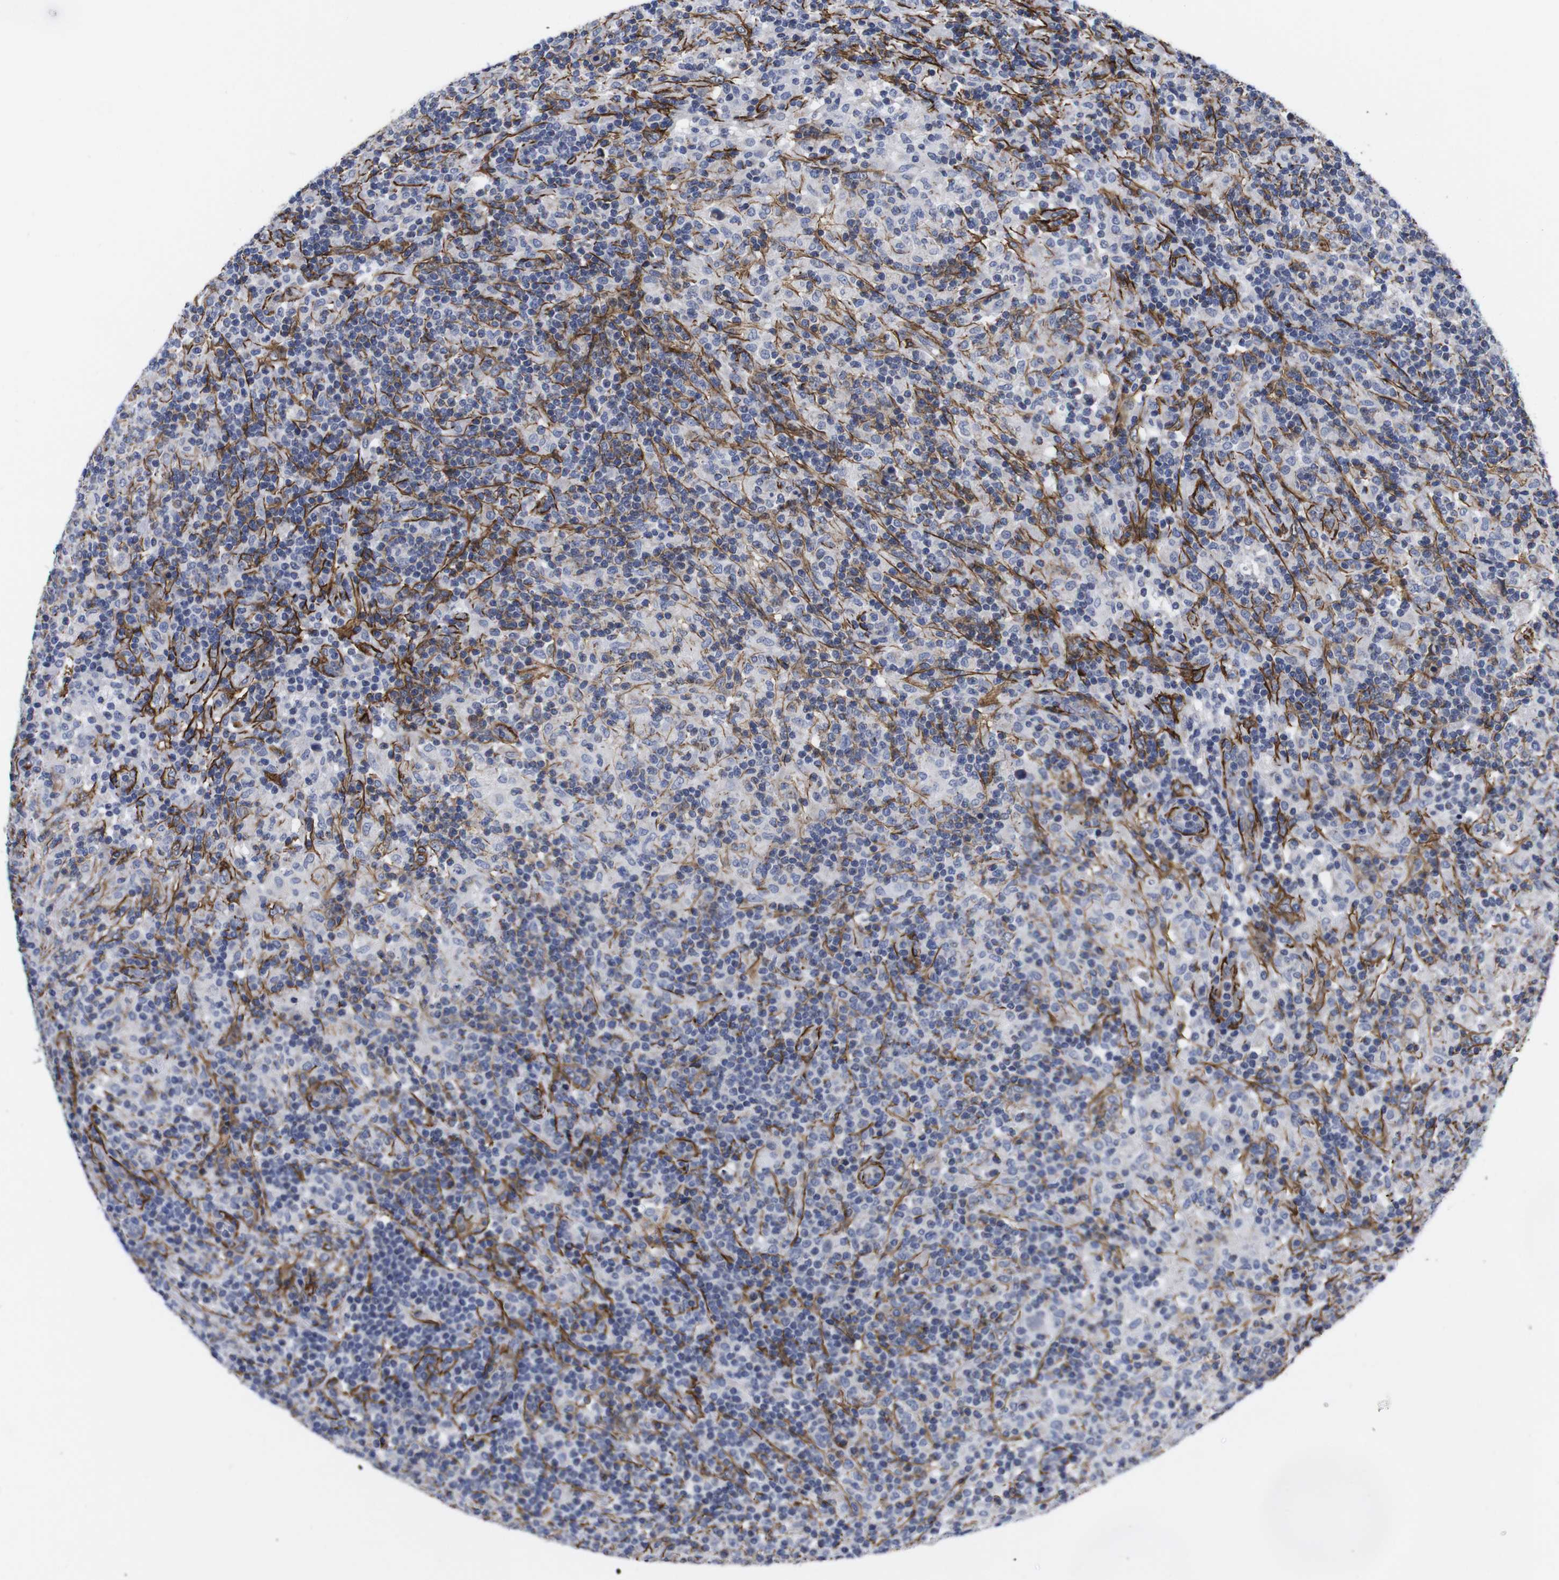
{"staining": {"intensity": "negative", "quantity": "none", "location": "none"}, "tissue": "lymphoma", "cell_type": "Tumor cells", "image_type": "cancer", "snomed": [{"axis": "morphology", "description": "Hodgkin's disease, NOS"}, {"axis": "topography", "description": "Lymph node"}], "caption": "Tumor cells show no significant protein positivity in lymphoma.", "gene": "WNT10A", "patient": {"sex": "male", "age": 70}}